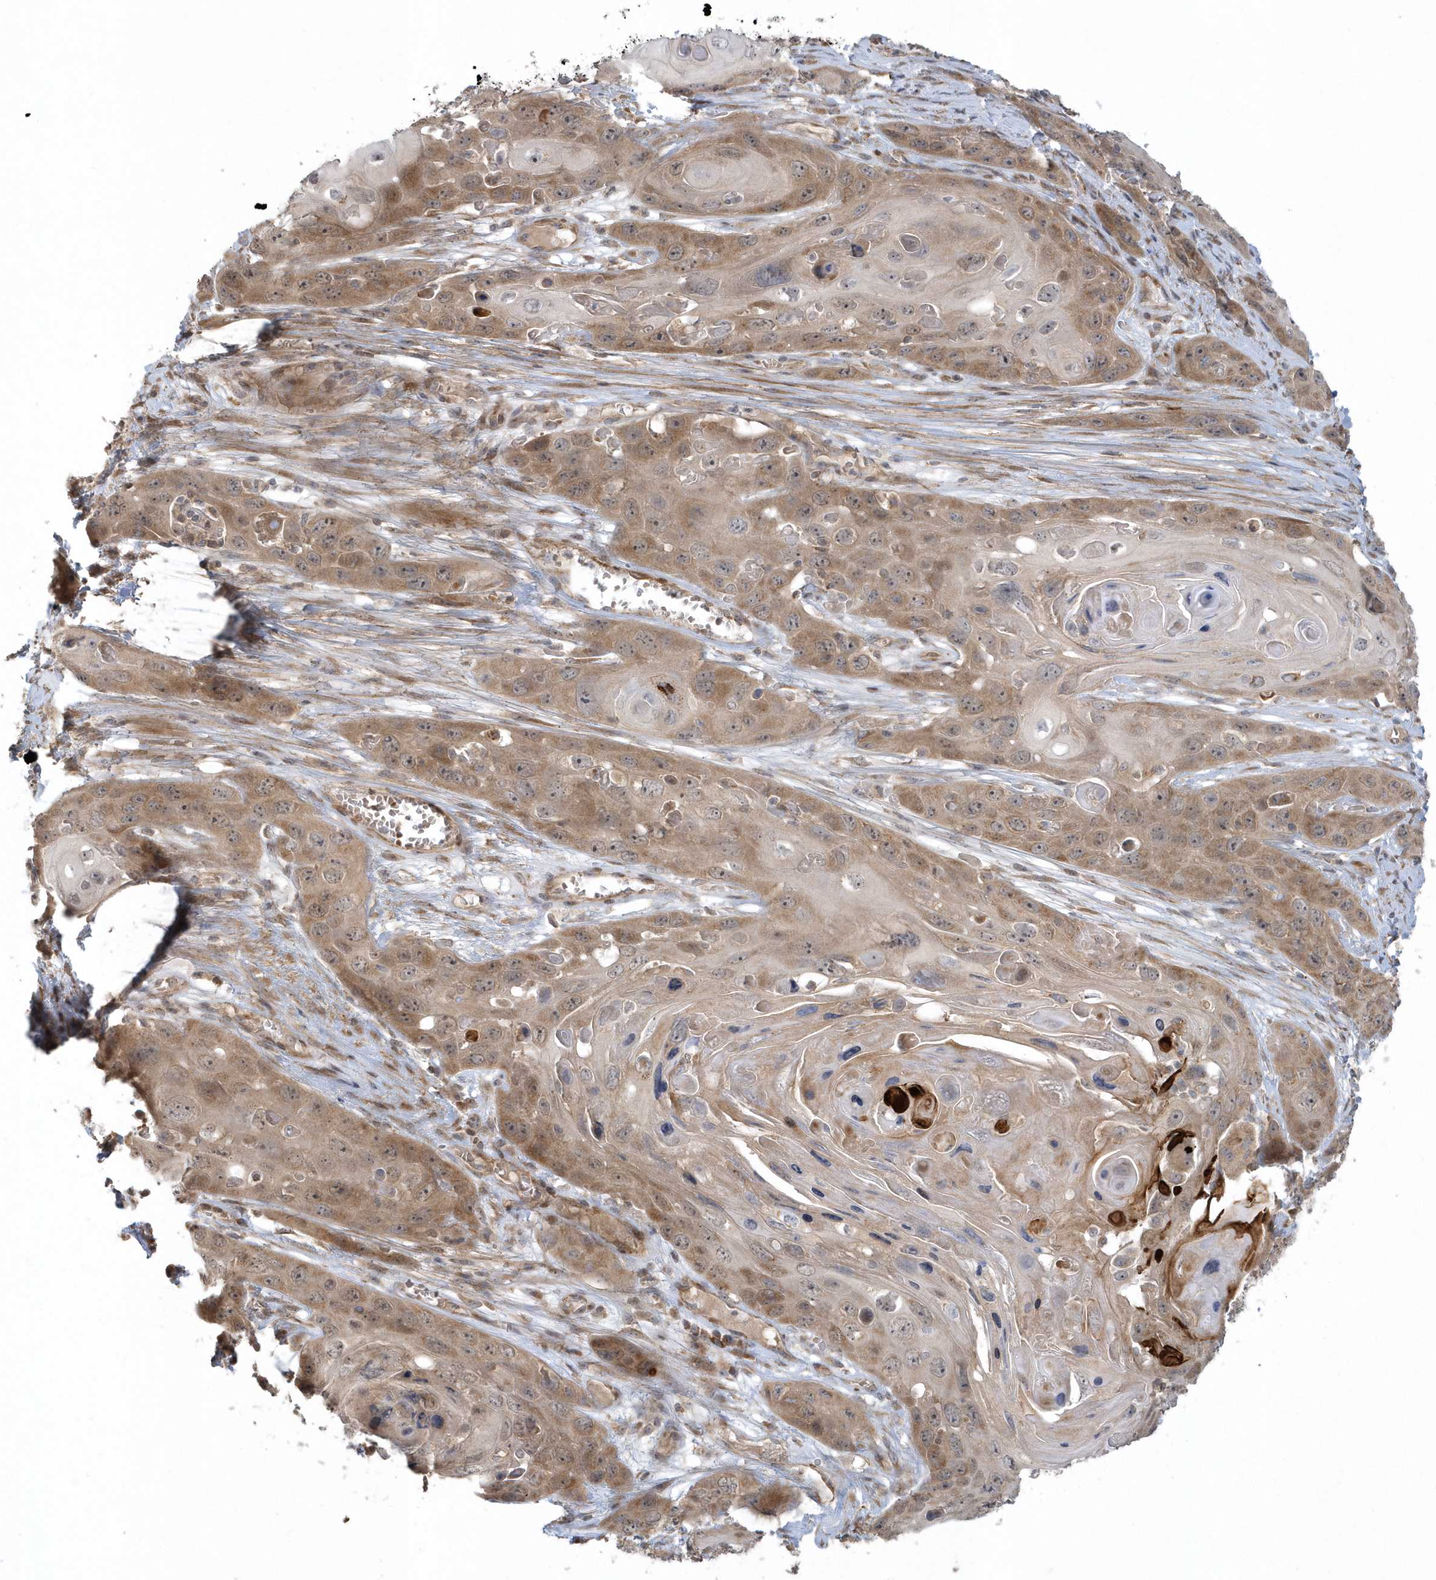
{"staining": {"intensity": "moderate", "quantity": ">75%", "location": "cytoplasmic/membranous"}, "tissue": "skin cancer", "cell_type": "Tumor cells", "image_type": "cancer", "snomed": [{"axis": "morphology", "description": "Squamous cell carcinoma, NOS"}, {"axis": "topography", "description": "Skin"}], "caption": "Protein expression analysis of skin squamous cell carcinoma exhibits moderate cytoplasmic/membranous positivity in approximately >75% of tumor cells. Immunohistochemistry stains the protein in brown and the nuclei are stained blue.", "gene": "THG1L", "patient": {"sex": "male", "age": 55}}